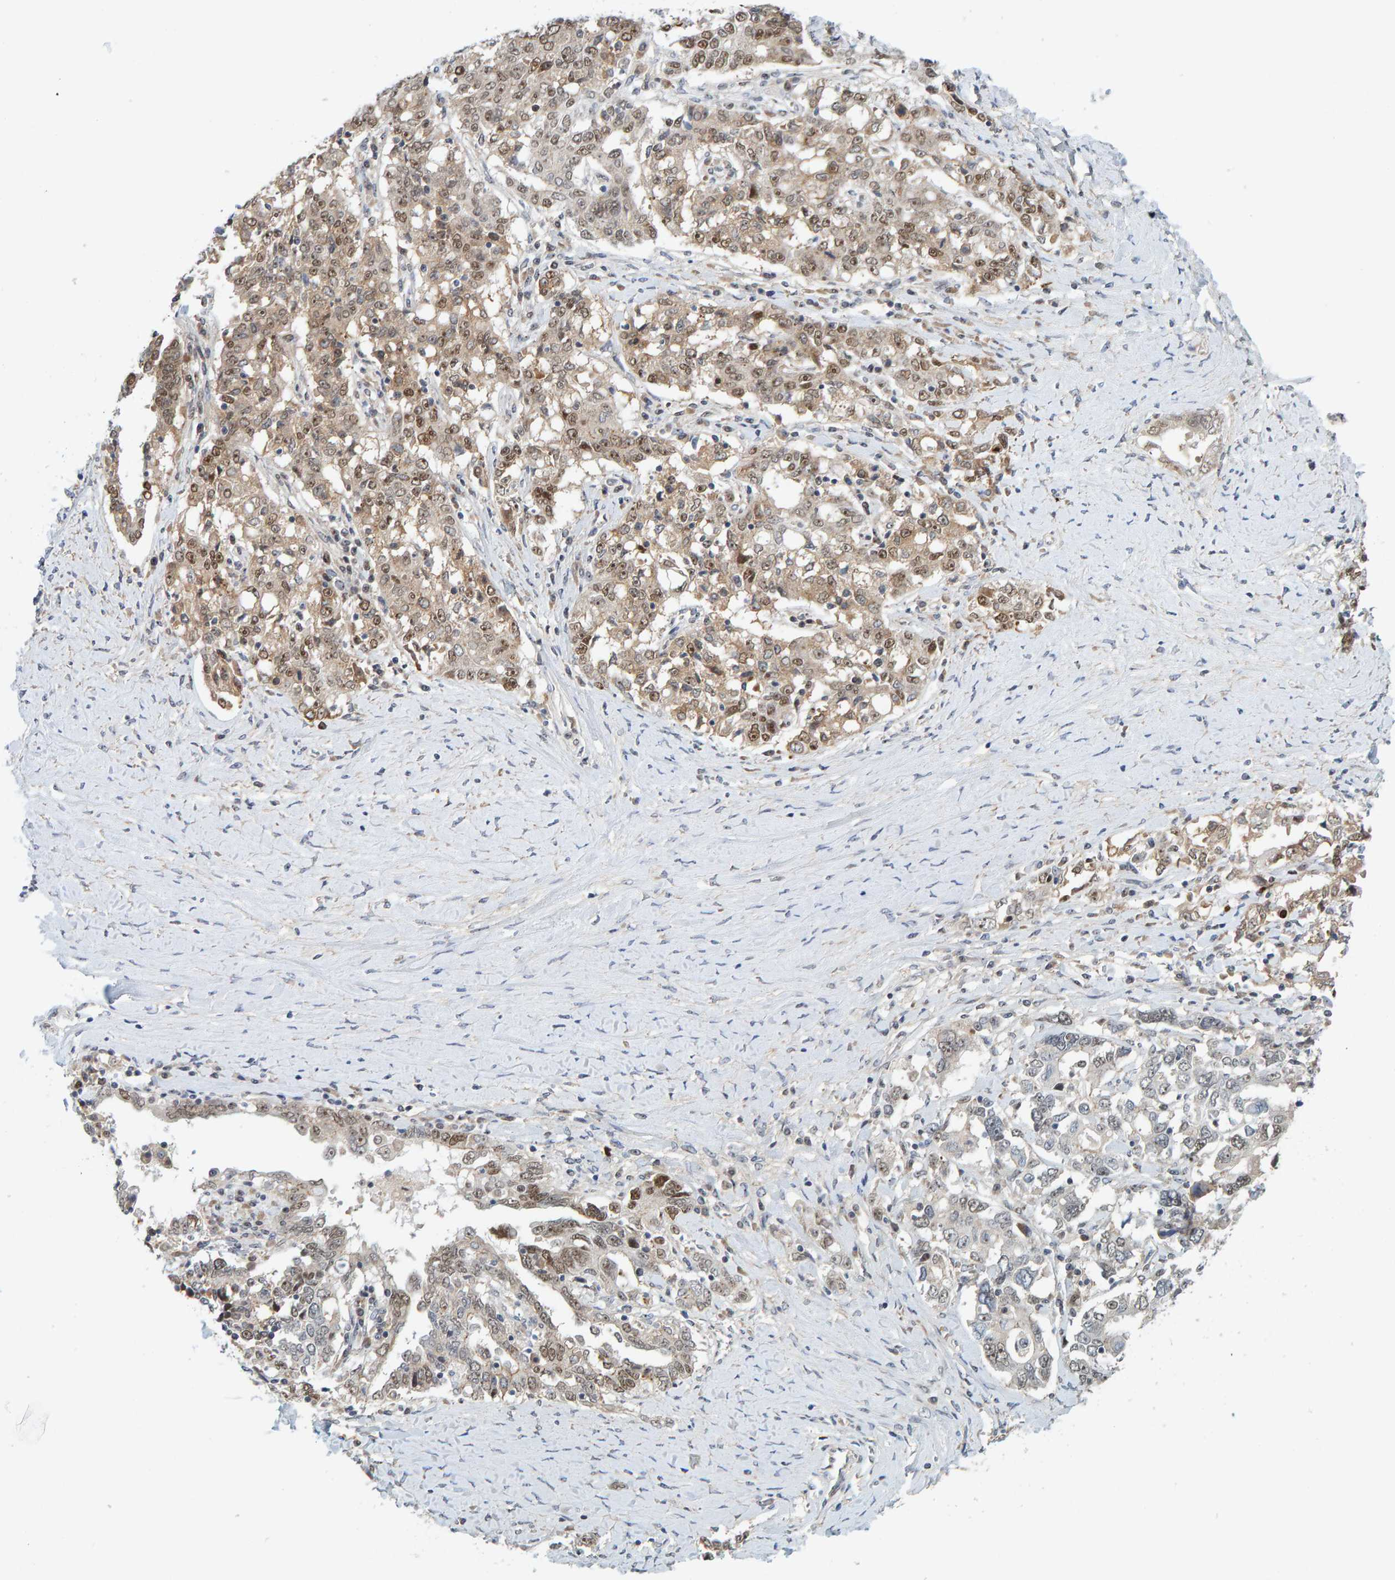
{"staining": {"intensity": "moderate", "quantity": ">75%", "location": "nuclear"}, "tissue": "ovarian cancer", "cell_type": "Tumor cells", "image_type": "cancer", "snomed": [{"axis": "morphology", "description": "Carcinoma, endometroid"}, {"axis": "topography", "description": "Ovary"}], "caption": "About >75% of tumor cells in human endometroid carcinoma (ovarian) show moderate nuclear protein positivity as visualized by brown immunohistochemical staining.", "gene": "POLR1E", "patient": {"sex": "female", "age": 62}}